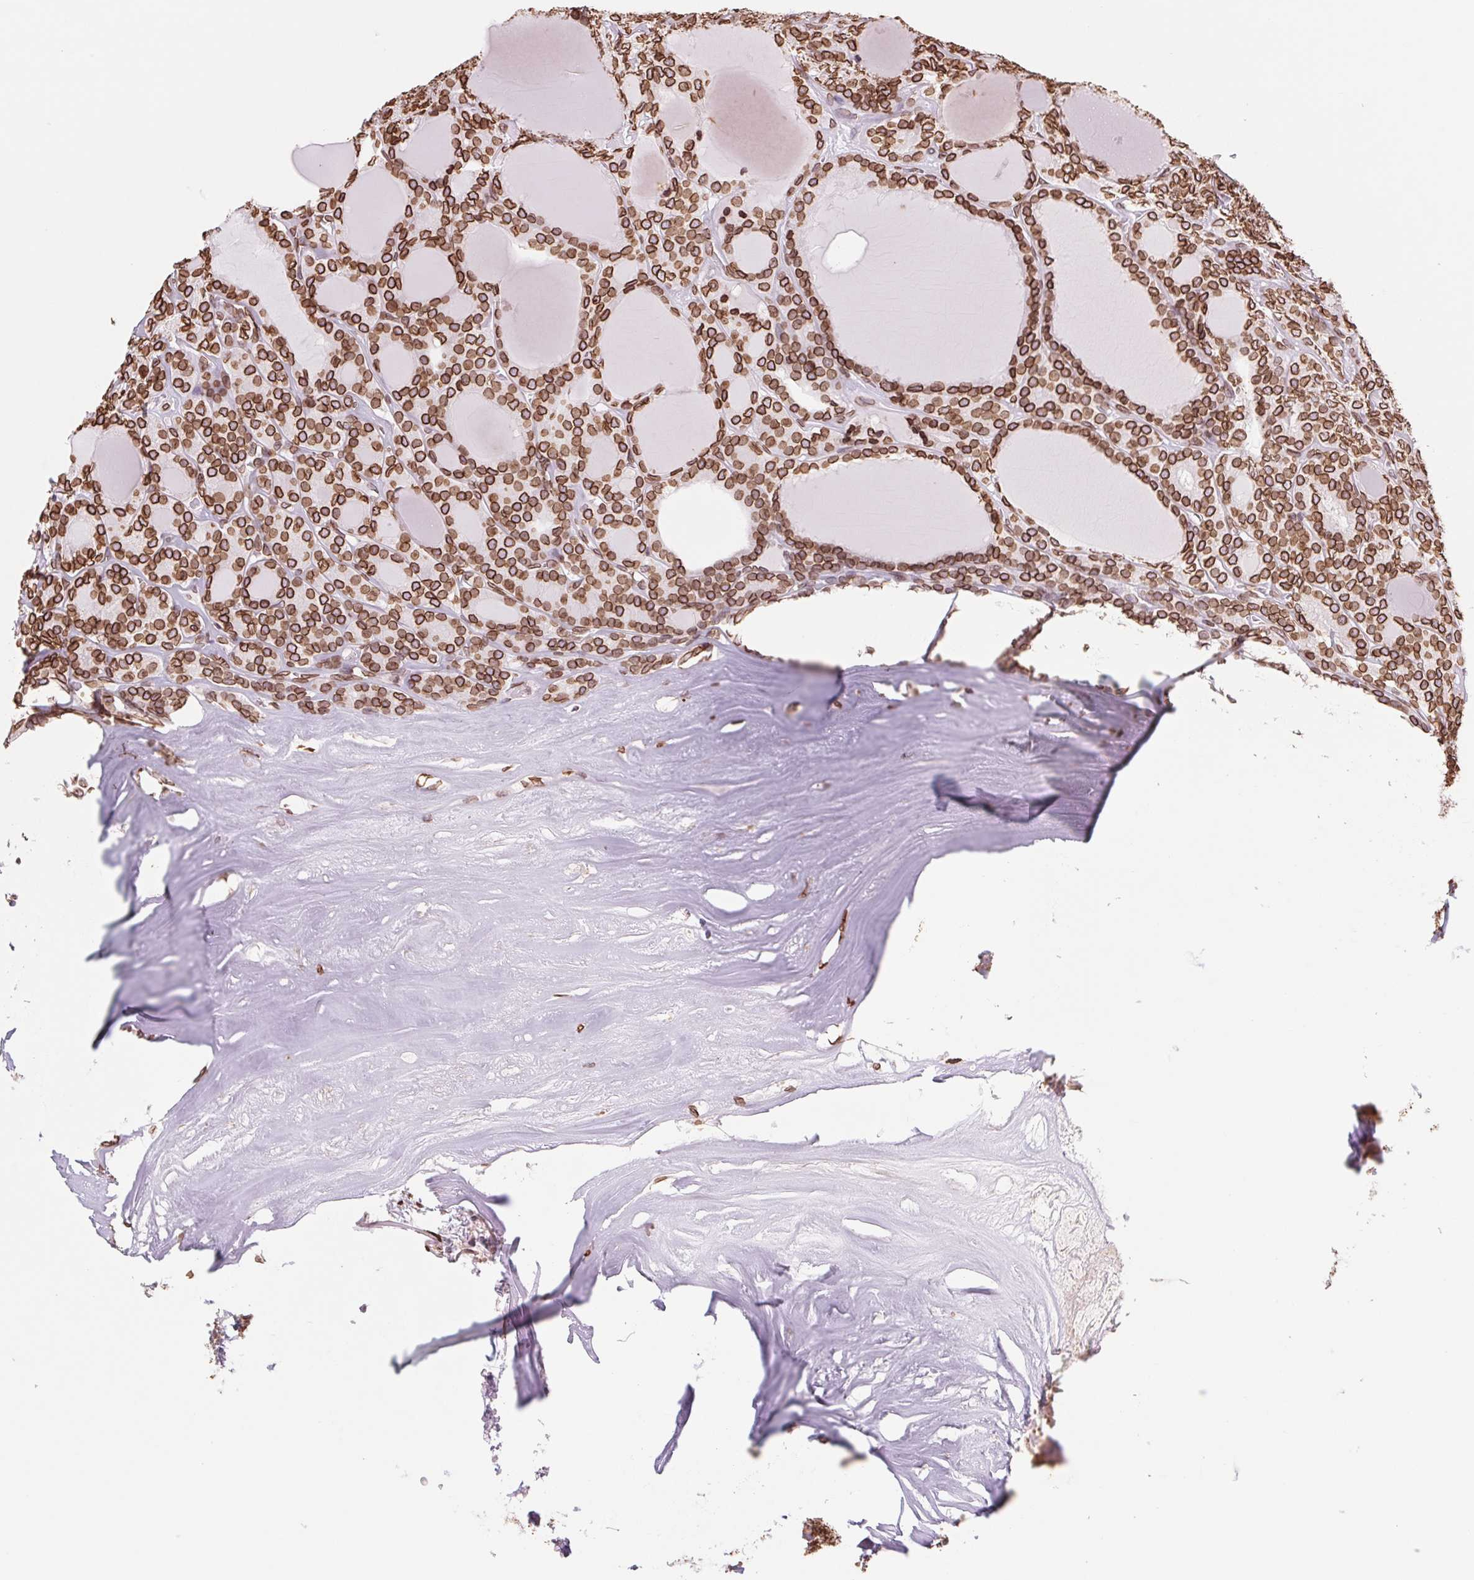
{"staining": {"intensity": "strong", "quantity": ">75%", "location": "cytoplasmic/membranous,nuclear"}, "tissue": "thyroid cancer", "cell_type": "Tumor cells", "image_type": "cancer", "snomed": [{"axis": "morphology", "description": "Follicular adenoma carcinoma, NOS"}, {"axis": "topography", "description": "Thyroid gland"}], "caption": "Follicular adenoma carcinoma (thyroid) tissue displays strong cytoplasmic/membranous and nuclear positivity in about >75% of tumor cells The staining was performed using DAB, with brown indicating positive protein expression. Nuclei are stained blue with hematoxylin.", "gene": "LMNB2", "patient": {"sex": "male", "age": 74}}